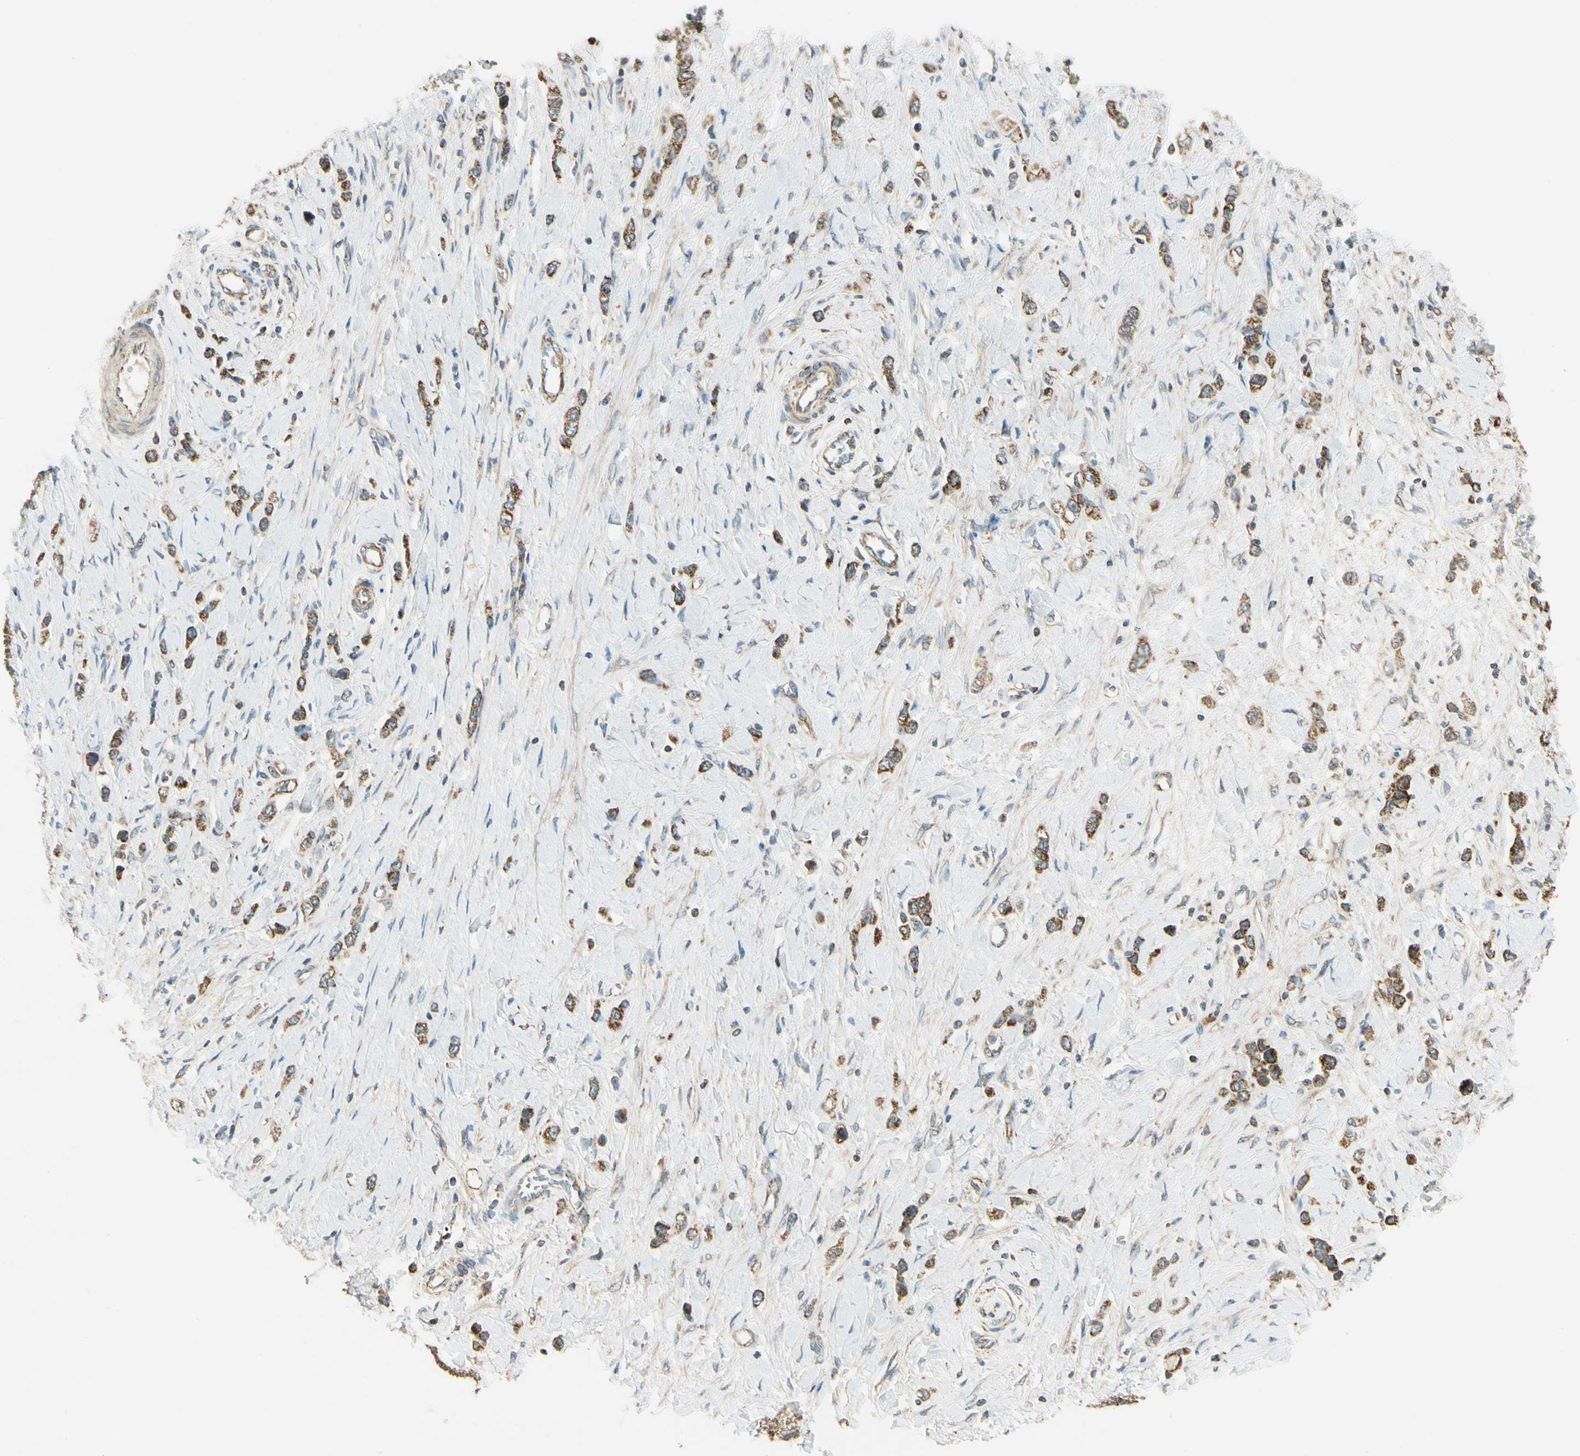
{"staining": {"intensity": "strong", "quantity": ">75%", "location": "cytoplasmic/membranous"}, "tissue": "stomach cancer", "cell_type": "Tumor cells", "image_type": "cancer", "snomed": [{"axis": "morphology", "description": "Normal tissue, NOS"}, {"axis": "morphology", "description": "Adenocarcinoma, NOS"}, {"axis": "topography", "description": "Stomach, upper"}, {"axis": "topography", "description": "Stomach"}], "caption": "Tumor cells show strong cytoplasmic/membranous staining in approximately >75% of cells in stomach adenocarcinoma. (brown staining indicates protein expression, while blue staining denotes nuclei).", "gene": "EPHB3", "patient": {"sex": "female", "age": 65}}